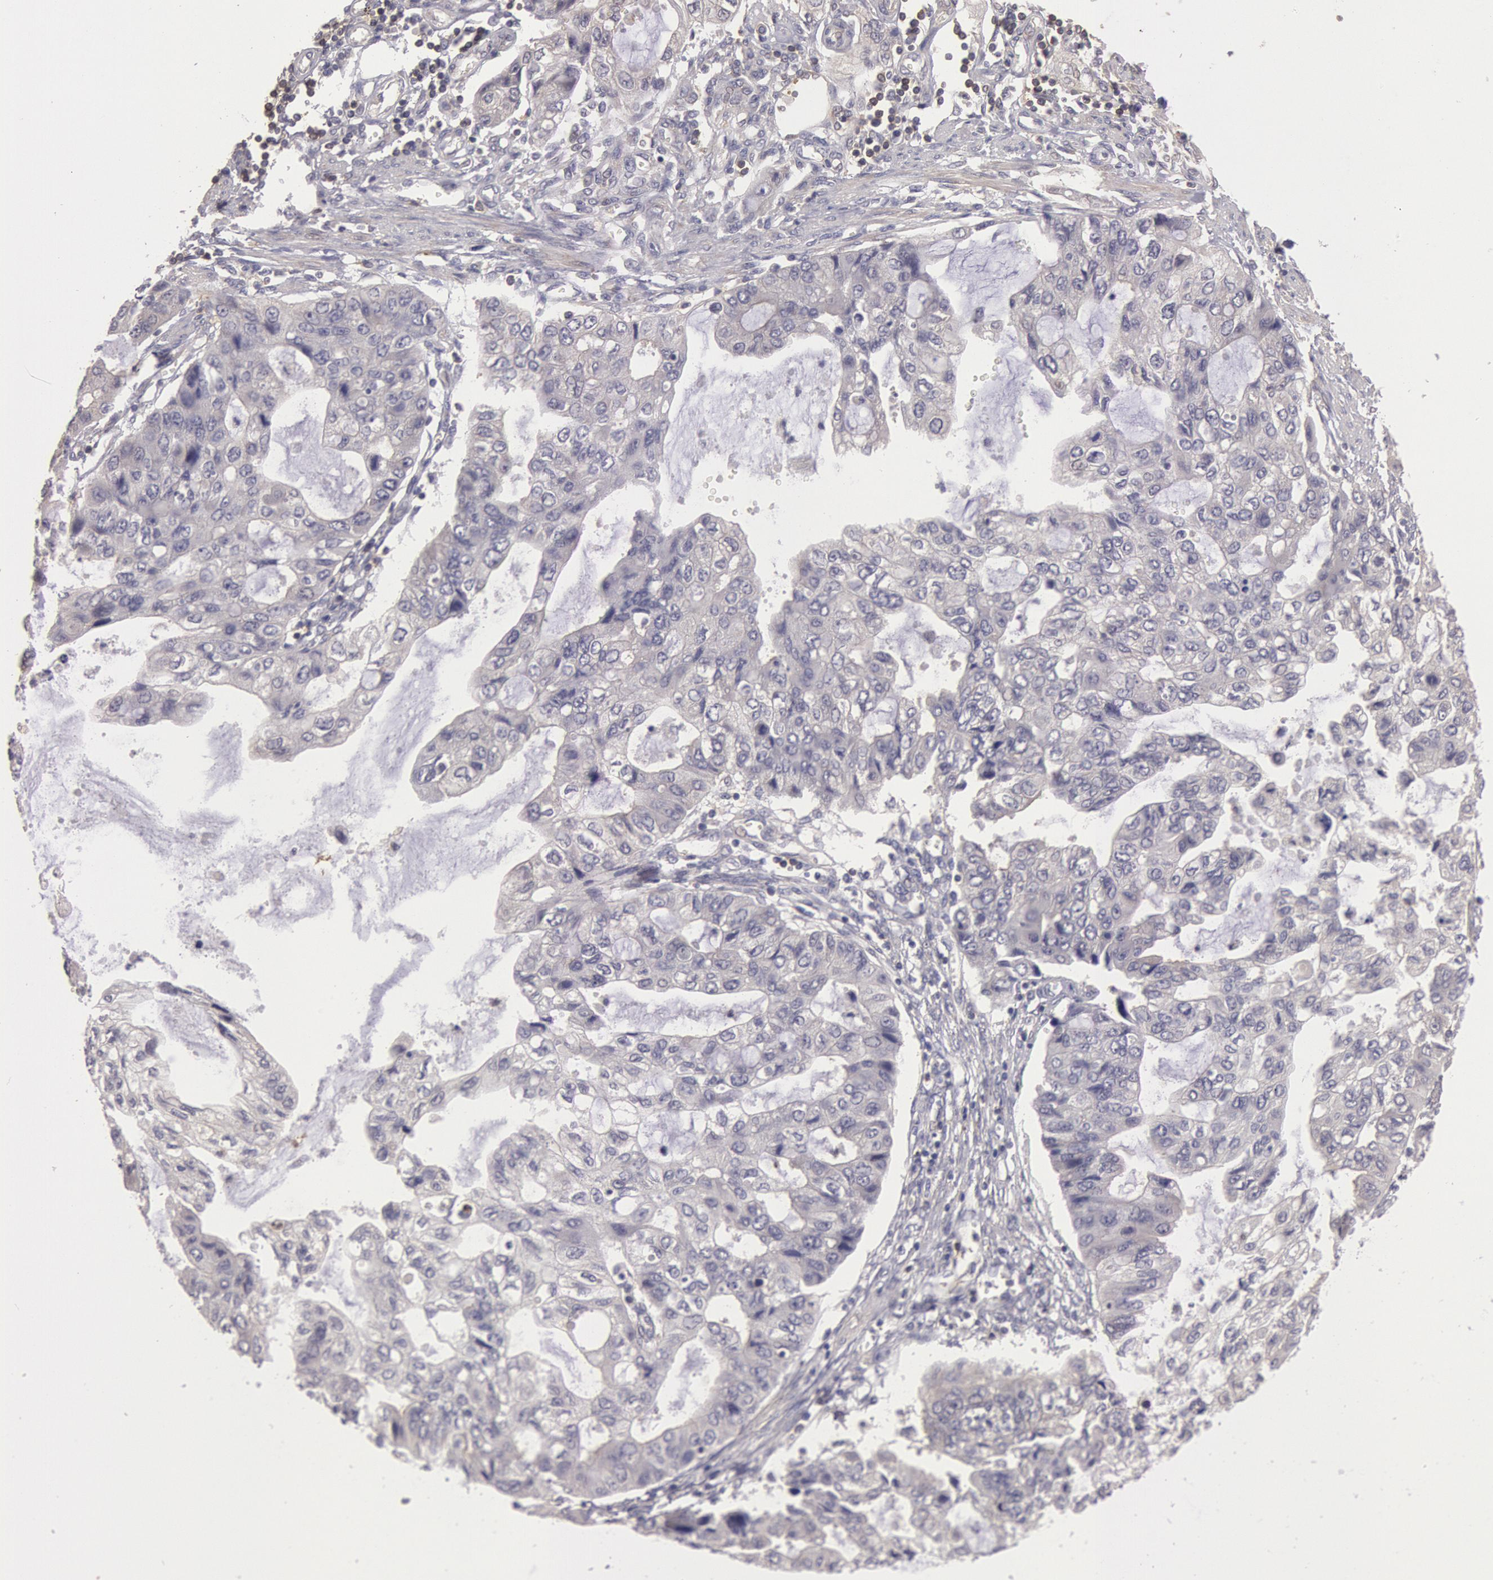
{"staining": {"intensity": "negative", "quantity": "none", "location": "none"}, "tissue": "stomach cancer", "cell_type": "Tumor cells", "image_type": "cancer", "snomed": [{"axis": "morphology", "description": "Adenocarcinoma, NOS"}, {"axis": "topography", "description": "Stomach, upper"}], "caption": "High power microscopy micrograph of an immunohistochemistry photomicrograph of stomach adenocarcinoma, revealing no significant positivity in tumor cells.", "gene": "NMT2", "patient": {"sex": "female", "age": 52}}